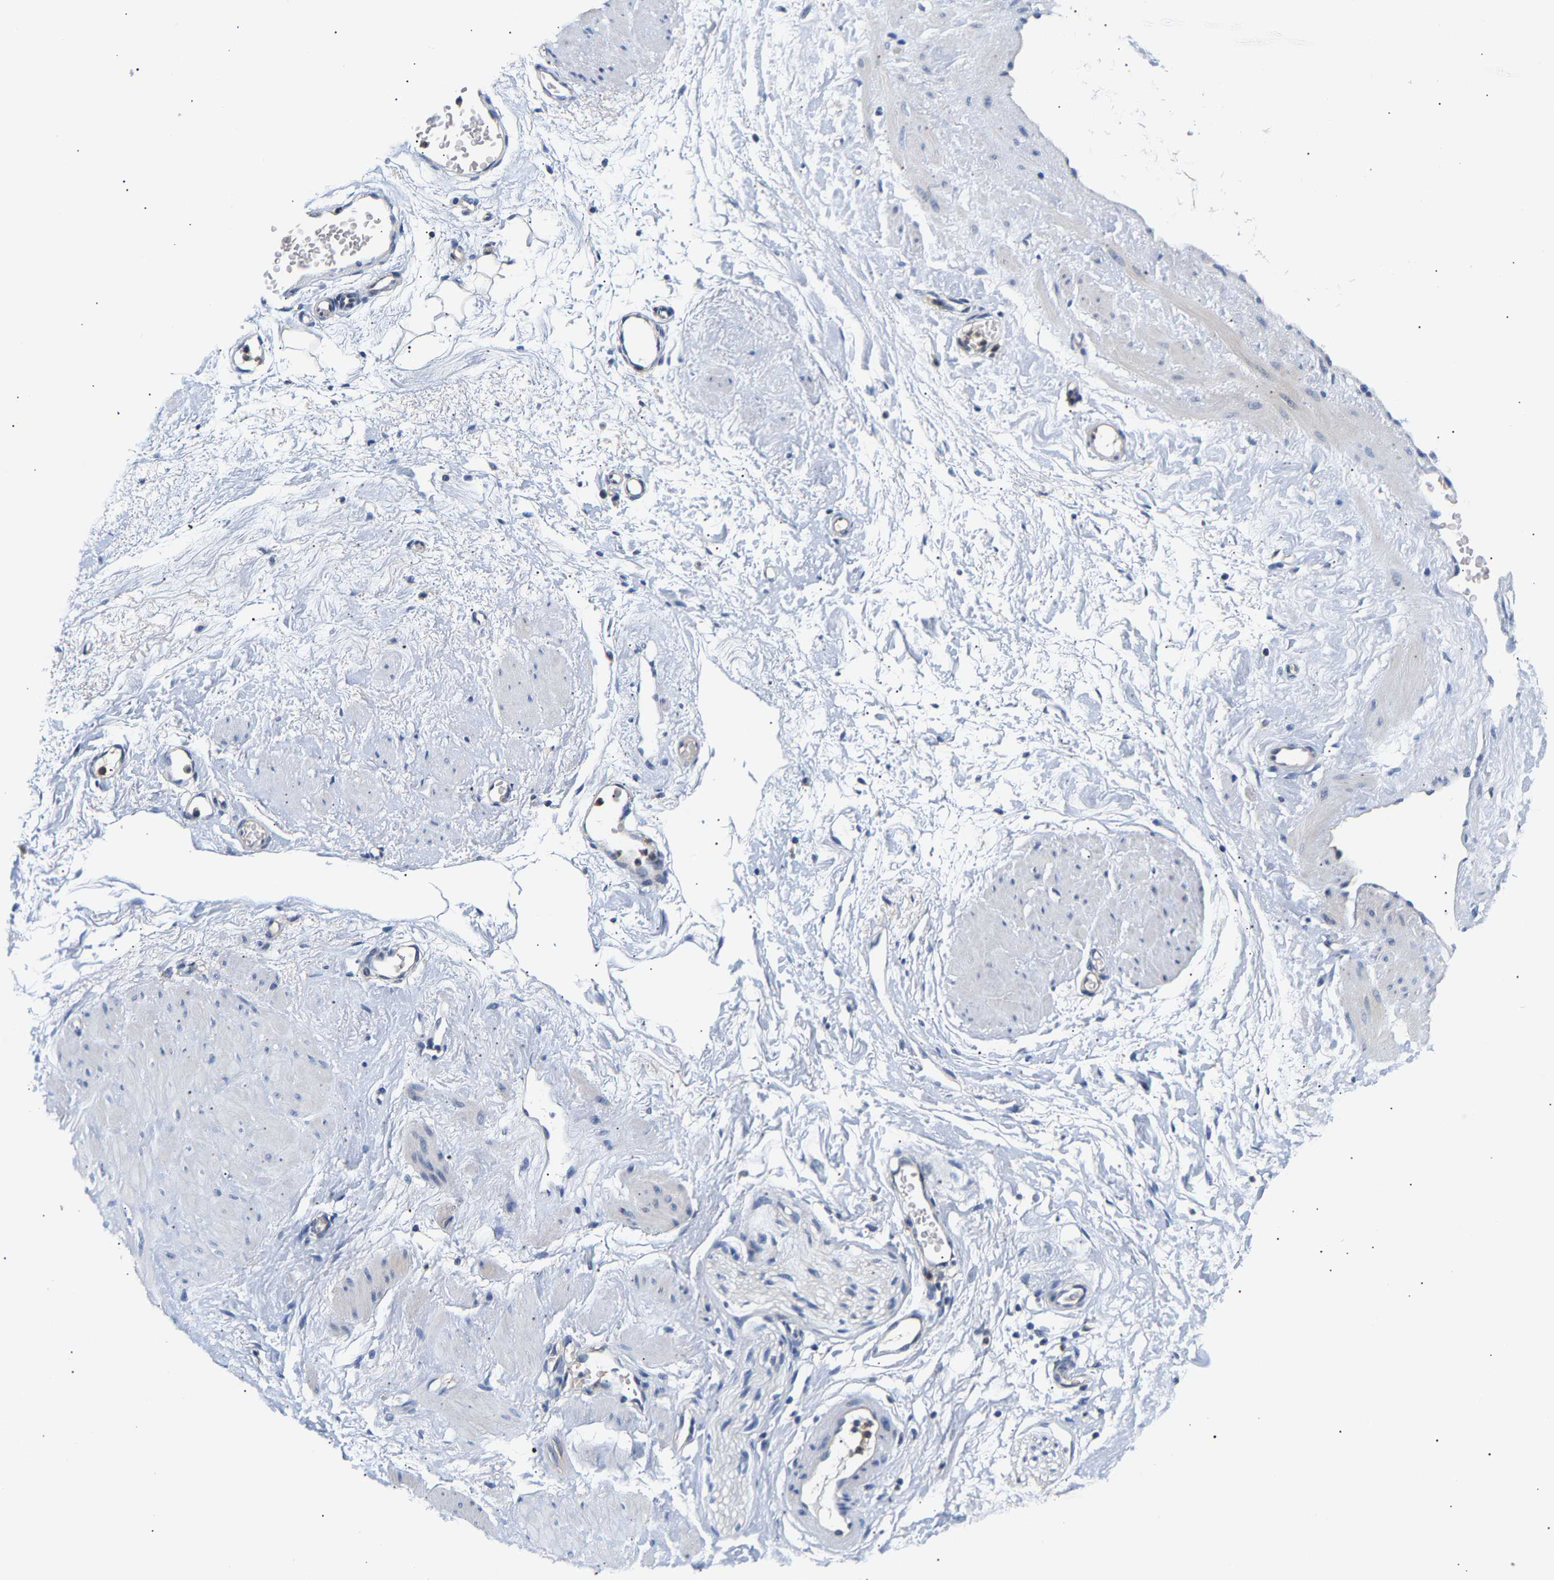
{"staining": {"intensity": "moderate", "quantity": "<25%", "location": "cytoplasmic/membranous"}, "tissue": "adipose tissue", "cell_type": "Adipocytes", "image_type": "normal", "snomed": [{"axis": "morphology", "description": "Normal tissue, NOS"}, {"axis": "topography", "description": "Soft tissue"}], "caption": "IHC image of unremarkable adipose tissue: adipose tissue stained using immunohistochemistry (IHC) reveals low levels of moderate protein expression localized specifically in the cytoplasmic/membranous of adipocytes, appearing as a cytoplasmic/membranous brown color.", "gene": "PPID", "patient": {"sex": "male", "age": 72}}